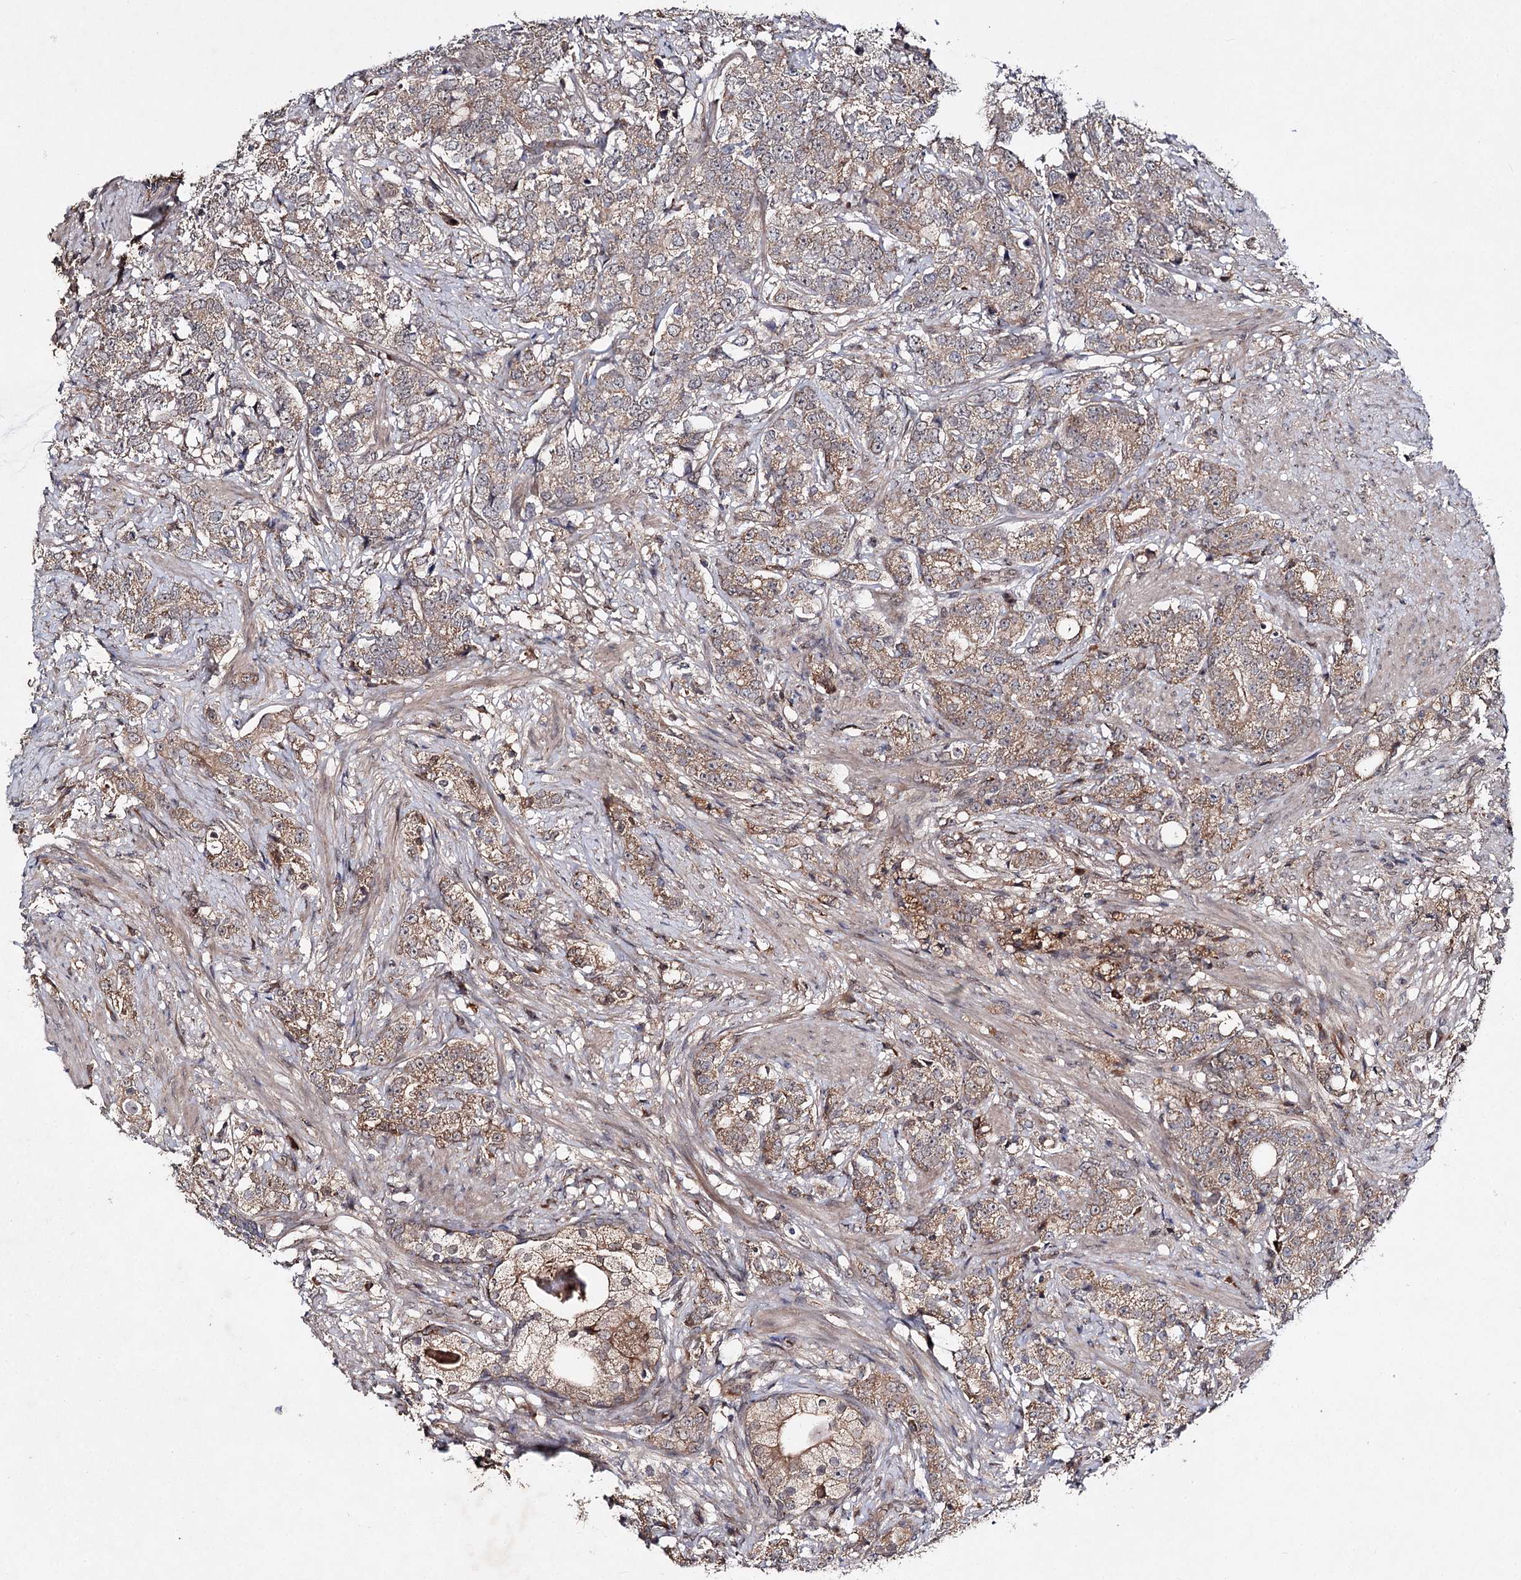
{"staining": {"intensity": "weak", "quantity": ">75%", "location": "cytoplasmic/membranous"}, "tissue": "prostate cancer", "cell_type": "Tumor cells", "image_type": "cancer", "snomed": [{"axis": "morphology", "description": "Adenocarcinoma, High grade"}, {"axis": "topography", "description": "Prostate"}], "caption": "Protein positivity by IHC exhibits weak cytoplasmic/membranous expression in approximately >75% of tumor cells in adenocarcinoma (high-grade) (prostate). The staining is performed using DAB (3,3'-diaminobenzidine) brown chromogen to label protein expression. The nuclei are counter-stained blue using hematoxylin.", "gene": "MSANTD2", "patient": {"sex": "male", "age": 69}}